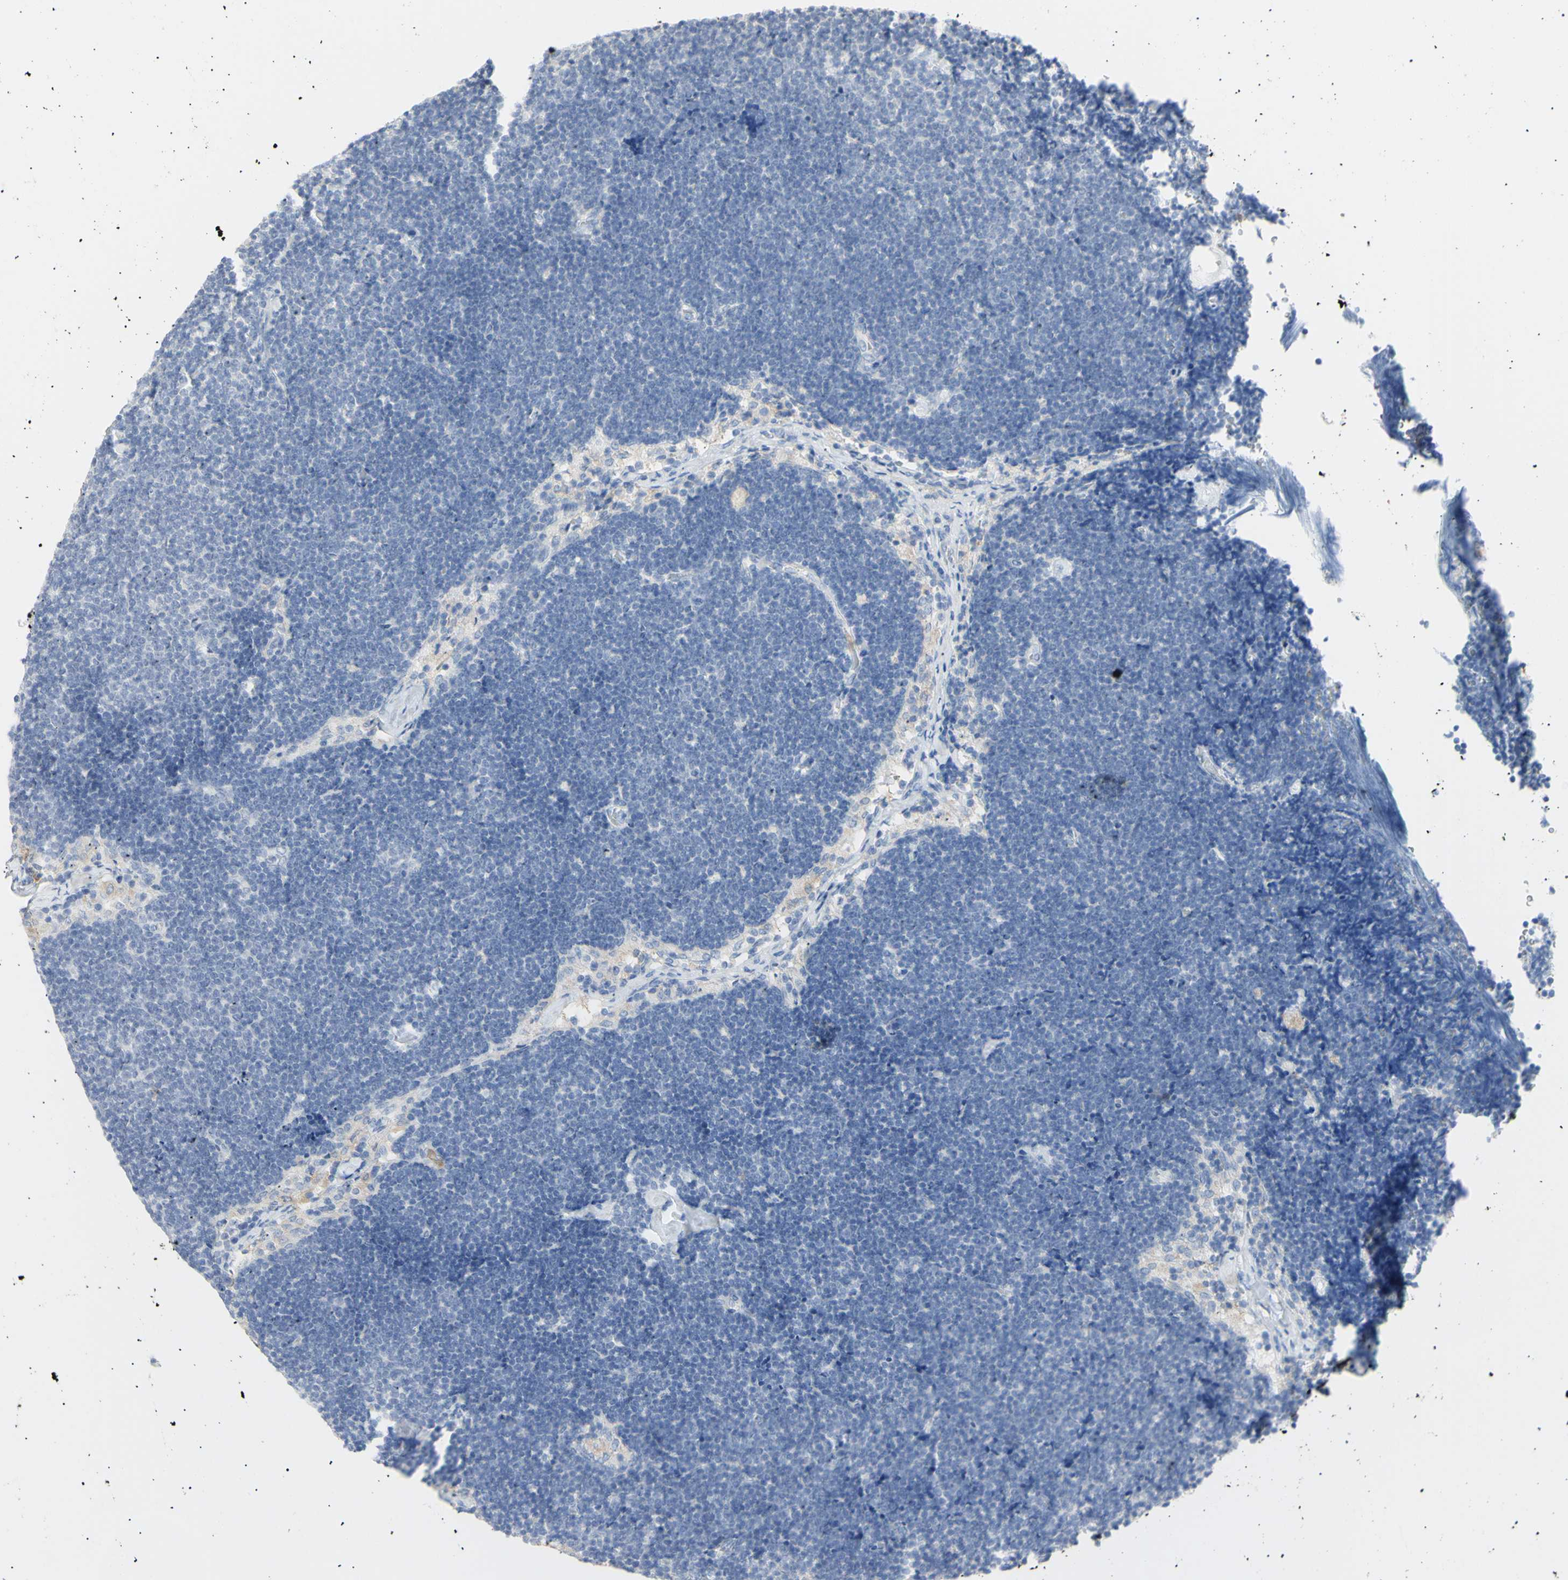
{"staining": {"intensity": "negative", "quantity": "none", "location": "none"}, "tissue": "lymph node", "cell_type": "Germinal center cells", "image_type": "normal", "snomed": [{"axis": "morphology", "description": "Normal tissue, NOS"}, {"axis": "topography", "description": "Lymph node"}], "caption": "This image is of unremarkable lymph node stained with immunohistochemistry (IHC) to label a protein in brown with the nuclei are counter-stained blue. There is no staining in germinal center cells.", "gene": "B4GALNT3", "patient": {"sex": "male", "age": 63}}